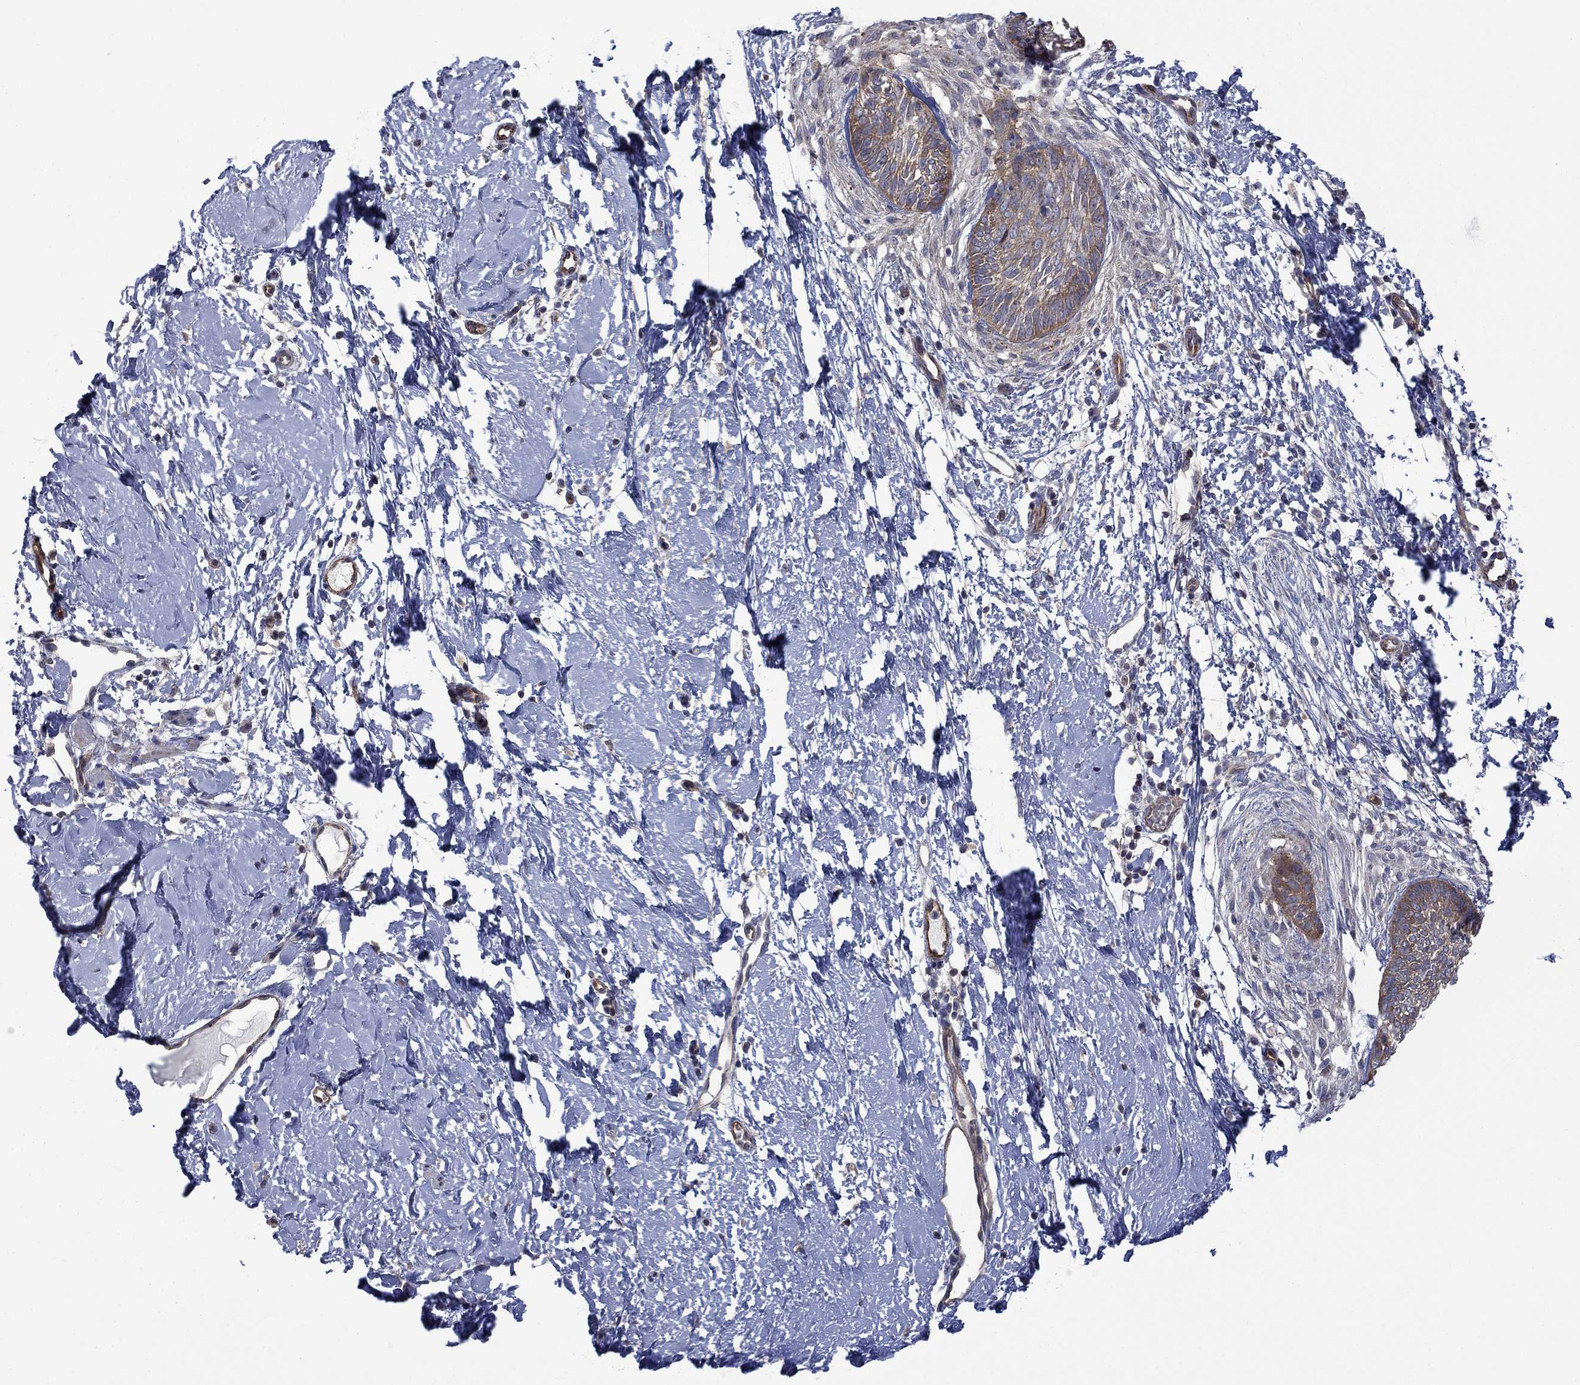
{"staining": {"intensity": "weak", "quantity": "25%-75%", "location": "cytoplasmic/membranous"}, "tissue": "skin cancer", "cell_type": "Tumor cells", "image_type": "cancer", "snomed": [{"axis": "morphology", "description": "Normal tissue, NOS"}, {"axis": "morphology", "description": "Basal cell carcinoma"}, {"axis": "topography", "description": "Skin"}], "caption": "This is a histology image of immunohistochemistry (IHC) staining of basal cell carcinoma (skin), which shows weak staining in the cytoplasmic/membranous of tumor cells.", "gene": "PDZD2", "patient": {"sex": "male", "age": 84}}